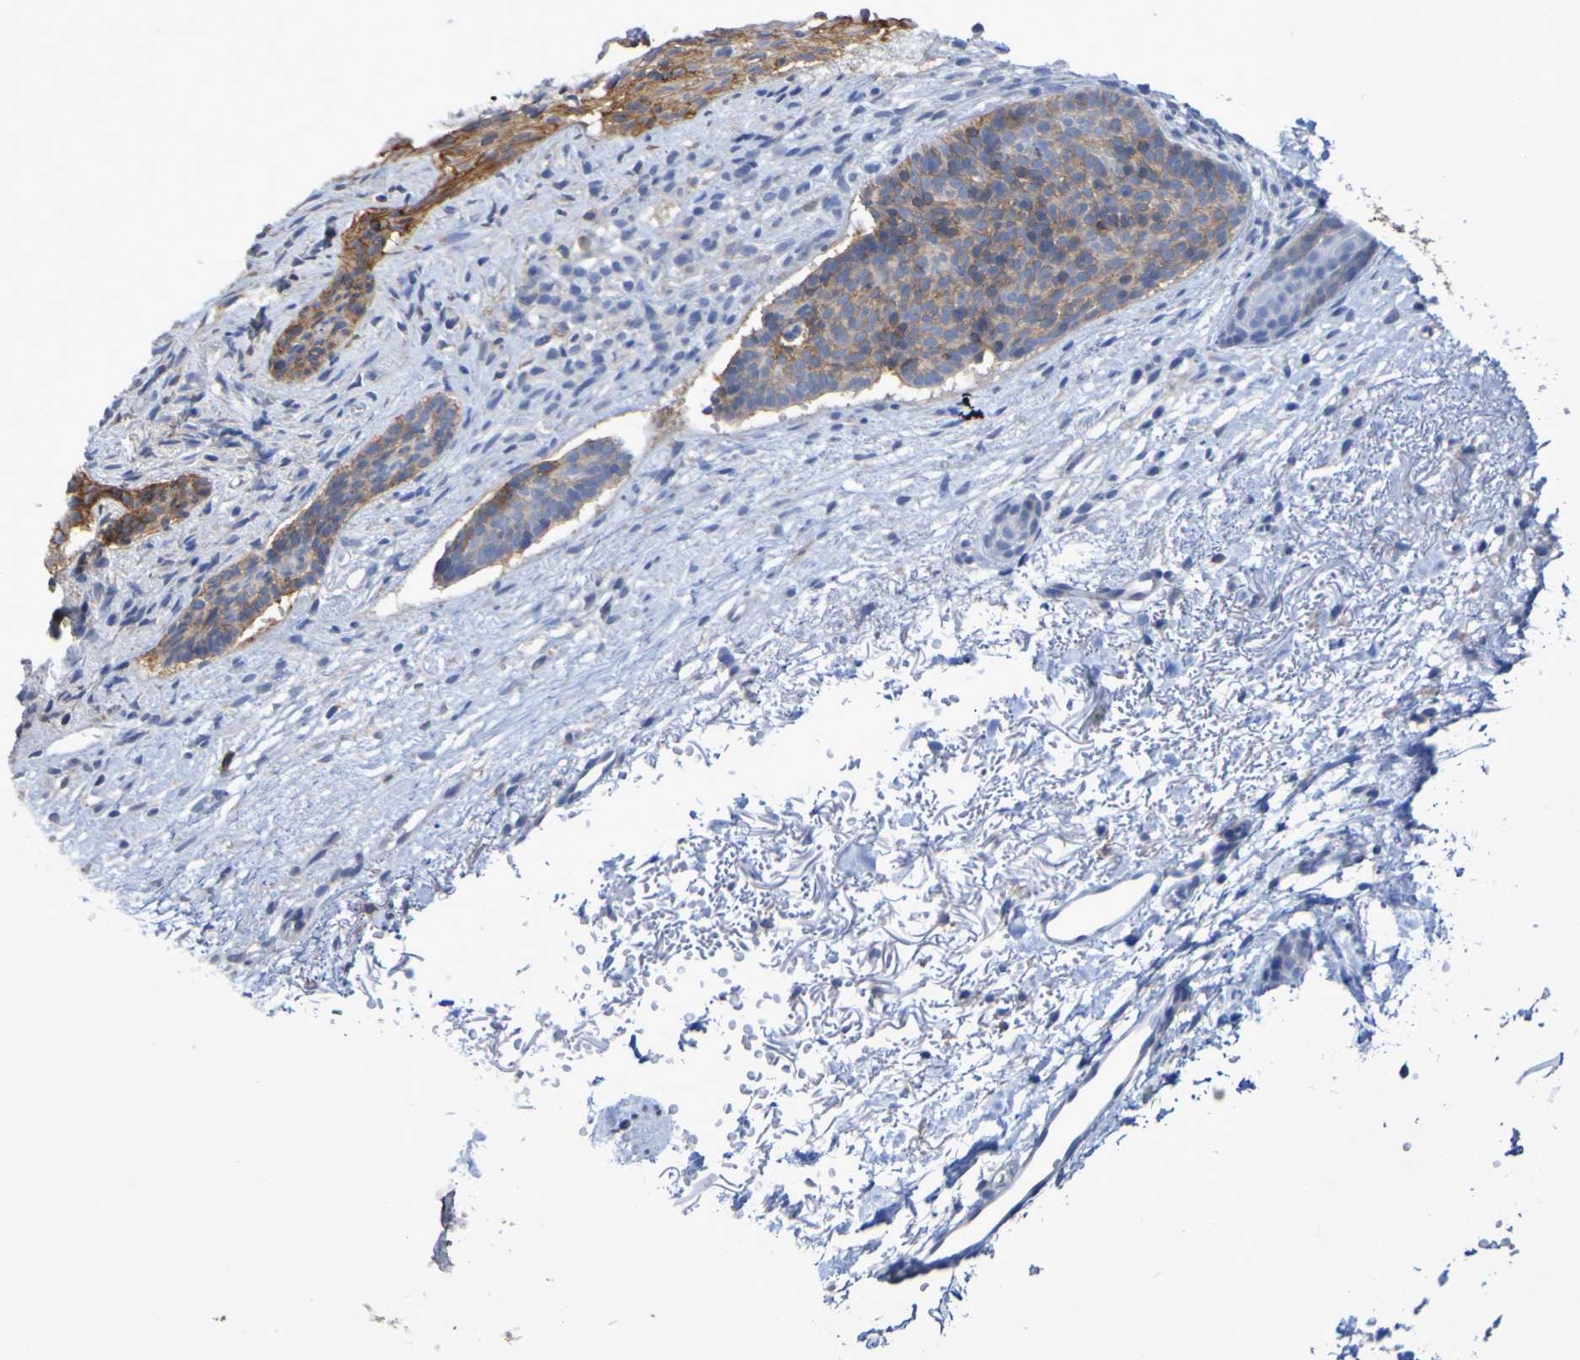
{"staining": {"intensity": "moderate", "quantity": ">75%", "location": "cytoplasmic/membranous"}, "tissue": "skin cancer", "cell_type": "Tumor cells", "image_type": "cancer", "snomed": [{"axis": "morphology", "description": "Normal tissue, NOS"}, {"axis": "morphology", "description": "Basal cell carcinoma"}, {"axis": "topography", "description": "Skin"}], "caption": "There is medium levels of moderate cytoplasmic/membranous positivity in tumor cells of skin basal cell carcinoma, as demonstrated by immunohistochemical staining (brown color).", "gene": "SLC3A2", "patient": {"sex": "female", "age": 70}}